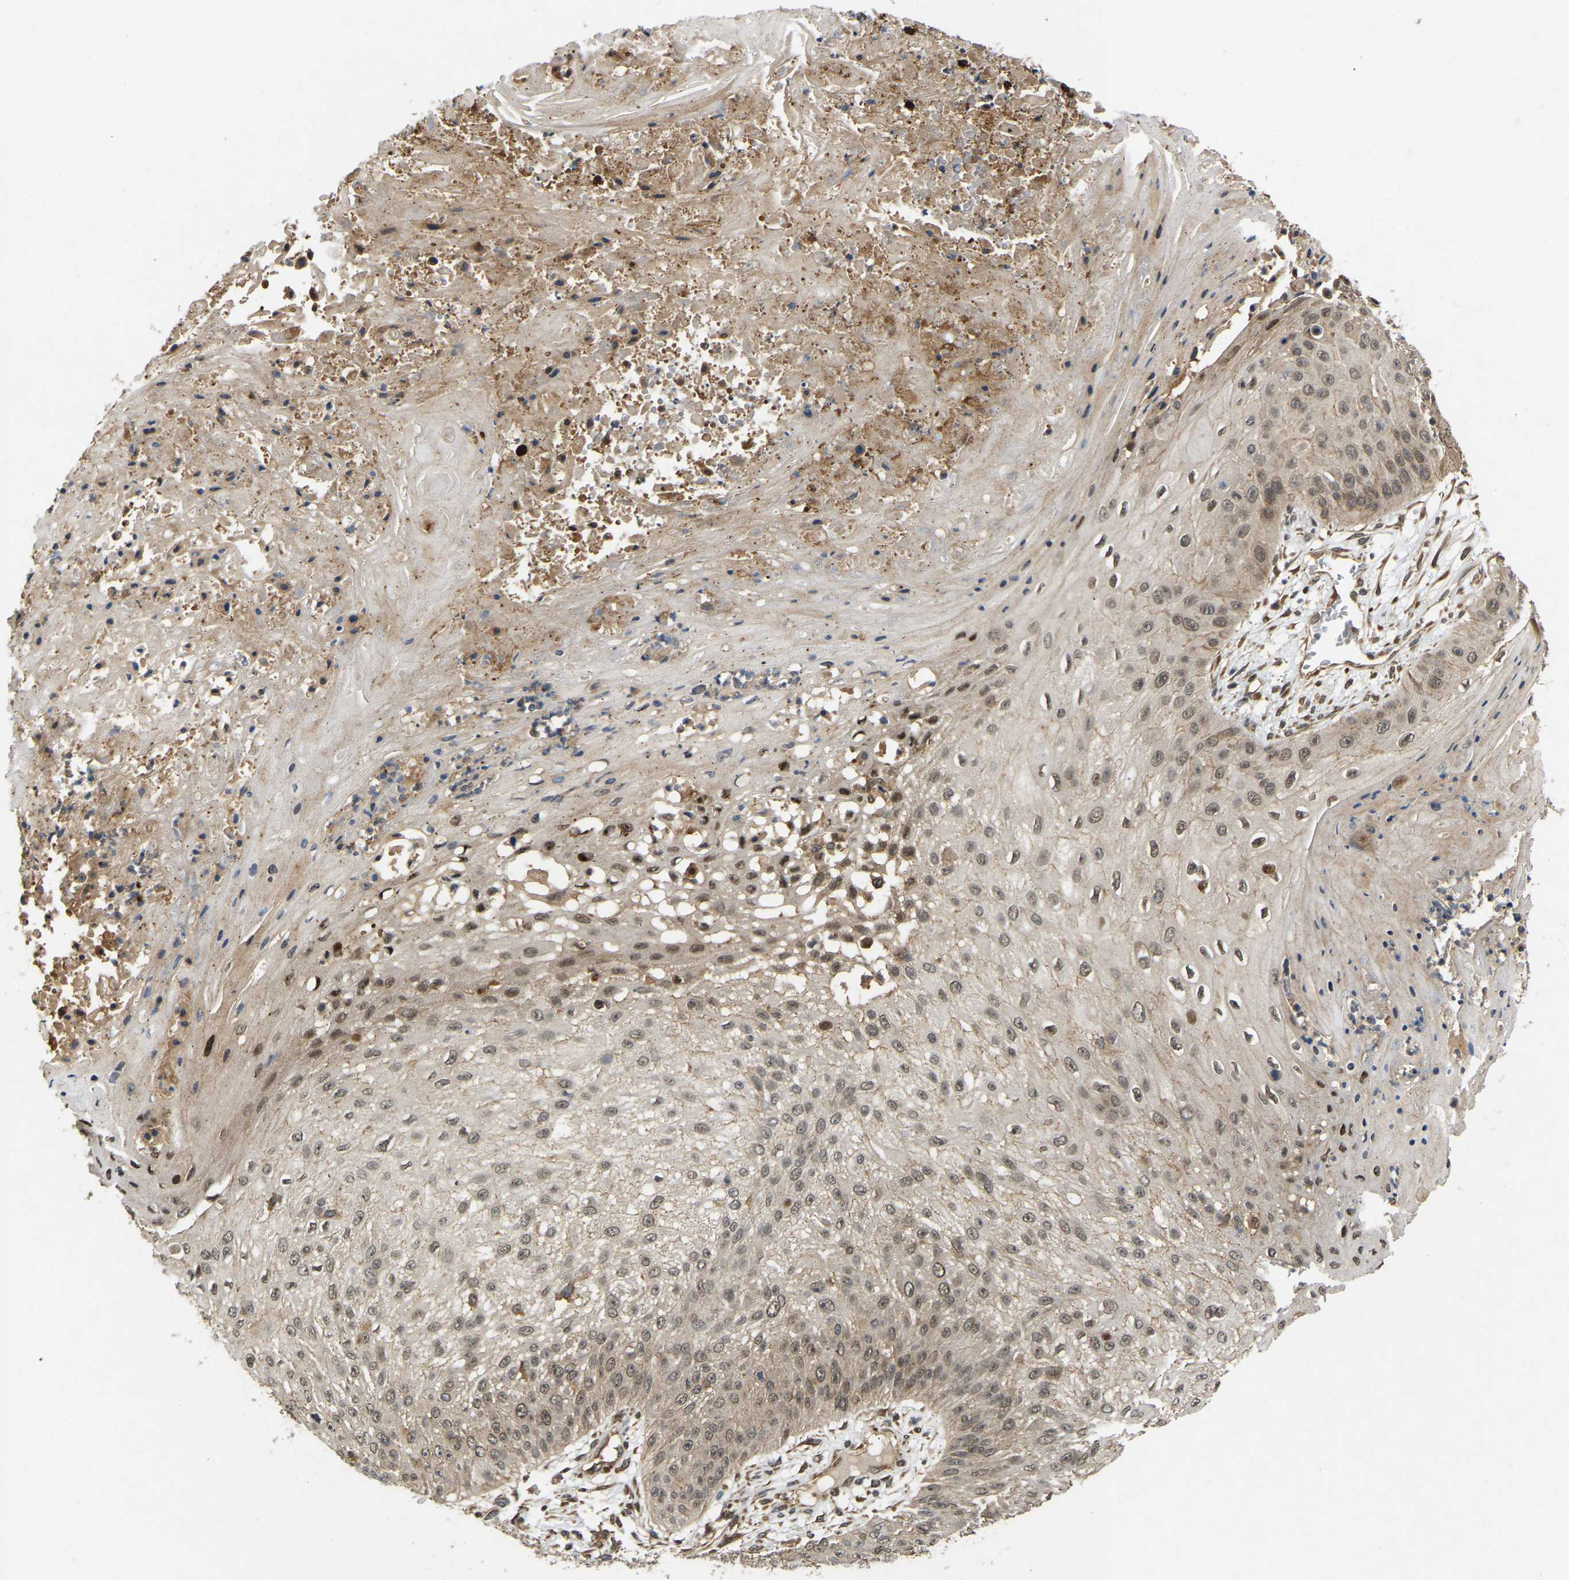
{"staining": {"intensity": "weak", "quantity": ">75%", "location": "cytoplasmic/membranous,nuclear"}, "tissue": "skin cancer", "cell_type": "Tumor cells", "image_type": "cancer", "snomed": [{"axis": "morphology", "description": "Squamous cell carcinoma, NOS"}, {"axis": "topography", "description": "Skin"}], "caption": "A brown stain highlights weak cytoplasmic/membranous and nuclear staining of a protein in skin squamous cell carcinoma tumor cells. Immunohistochemistry (ihc) stains the protein of interest in brown and the nuclei are stained blue.", "gene": "KIAA1549", "patient": {"sex": "female", "age": 80}}